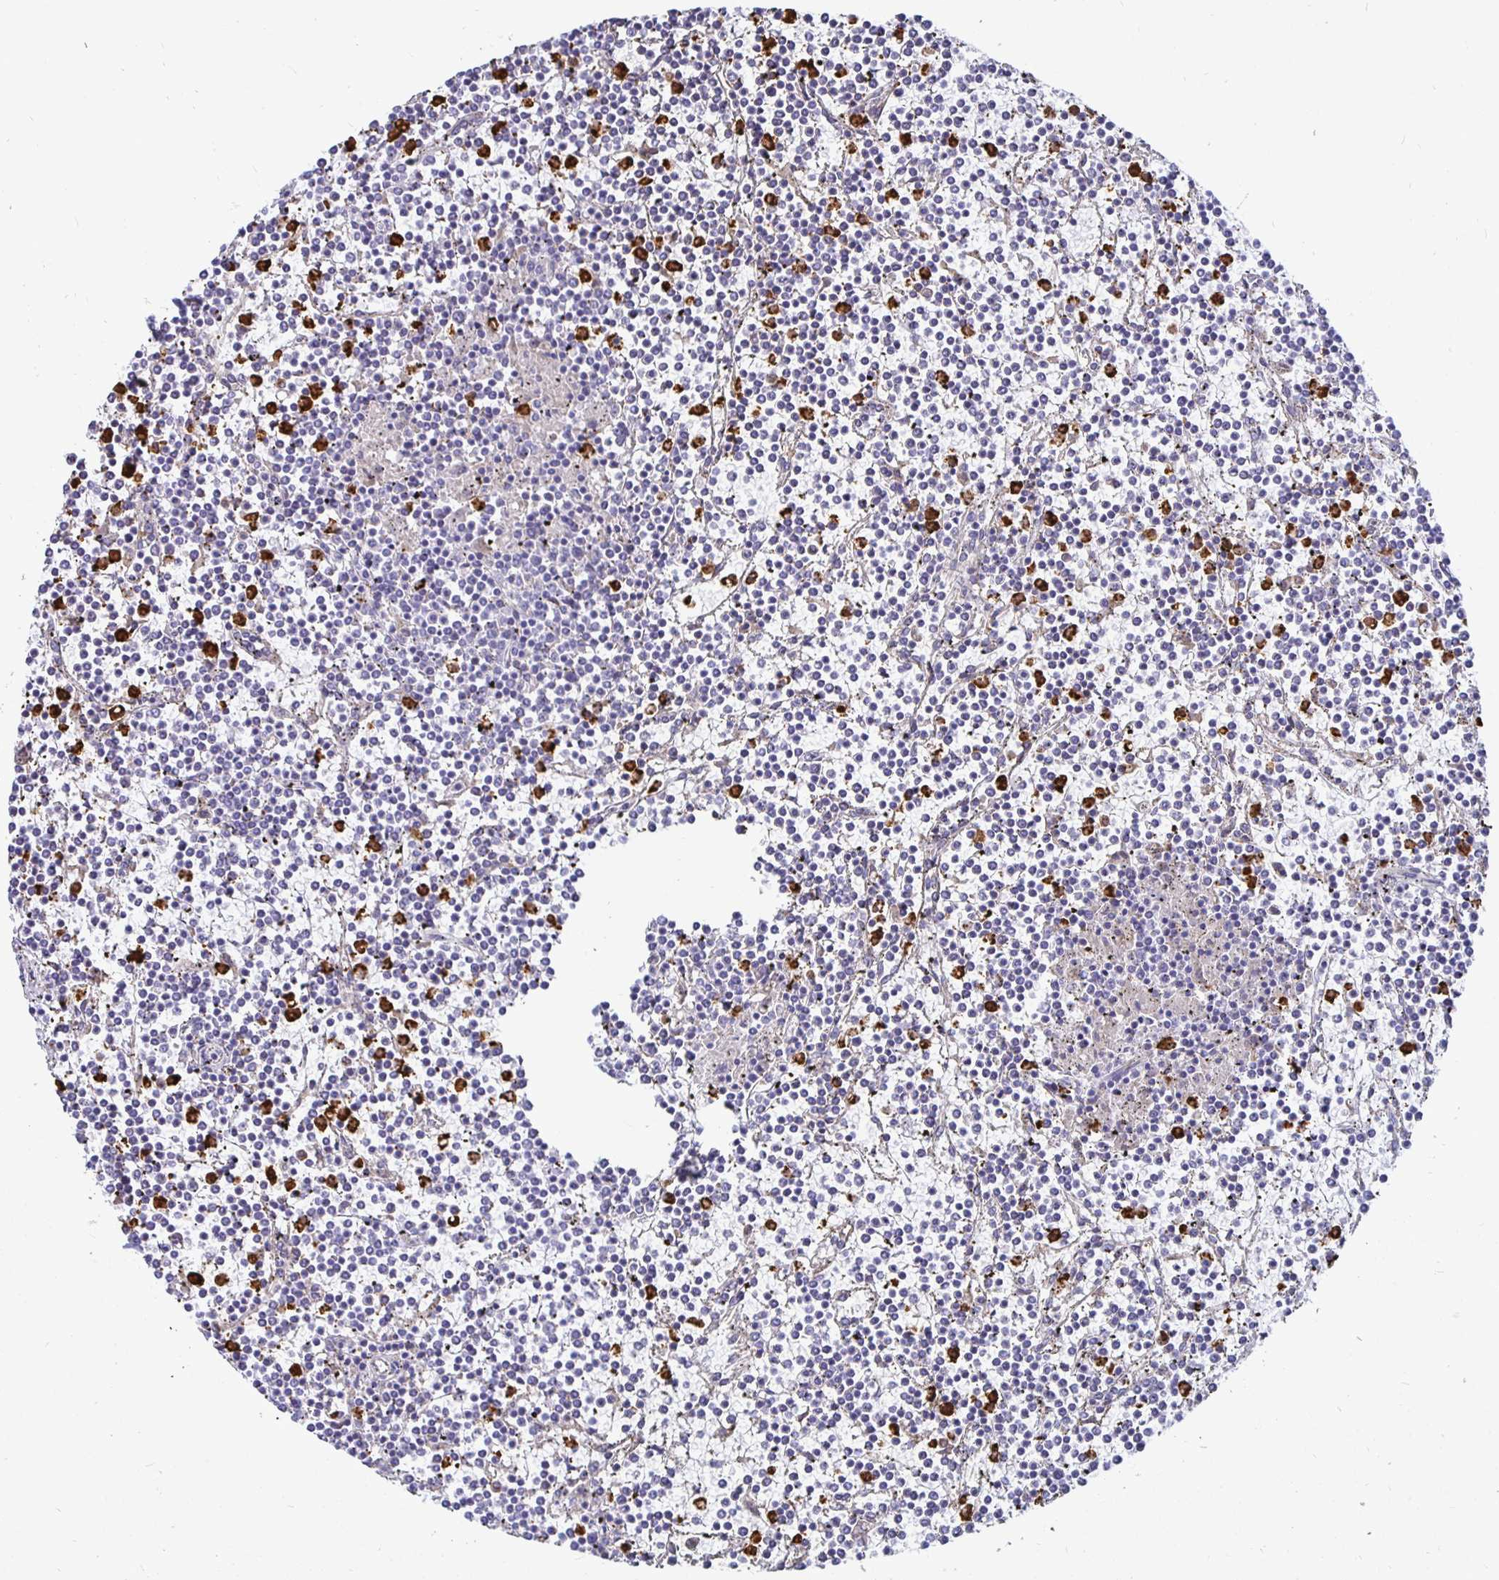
{"staining": {"intensity": "negative", "quantity": "none", "location": "none"}, "tissue": "lymphoma", "cell_type": "Tumor cells", "image_type": "cancer", "snomed": [{"axis": "morphology", "description": "Malignant lymphoma, non-Hodgkin's type, Low grade"}, {"axis": "topography", "description": "Spleen"}], "caption": "Immunohistochemistry micrograph of lymphoma stained for a protein (brown), which demonstrates no positivity in tumor cells.", "gene": "DNAI2", "patient": {"sex": "female", "age": 19}}